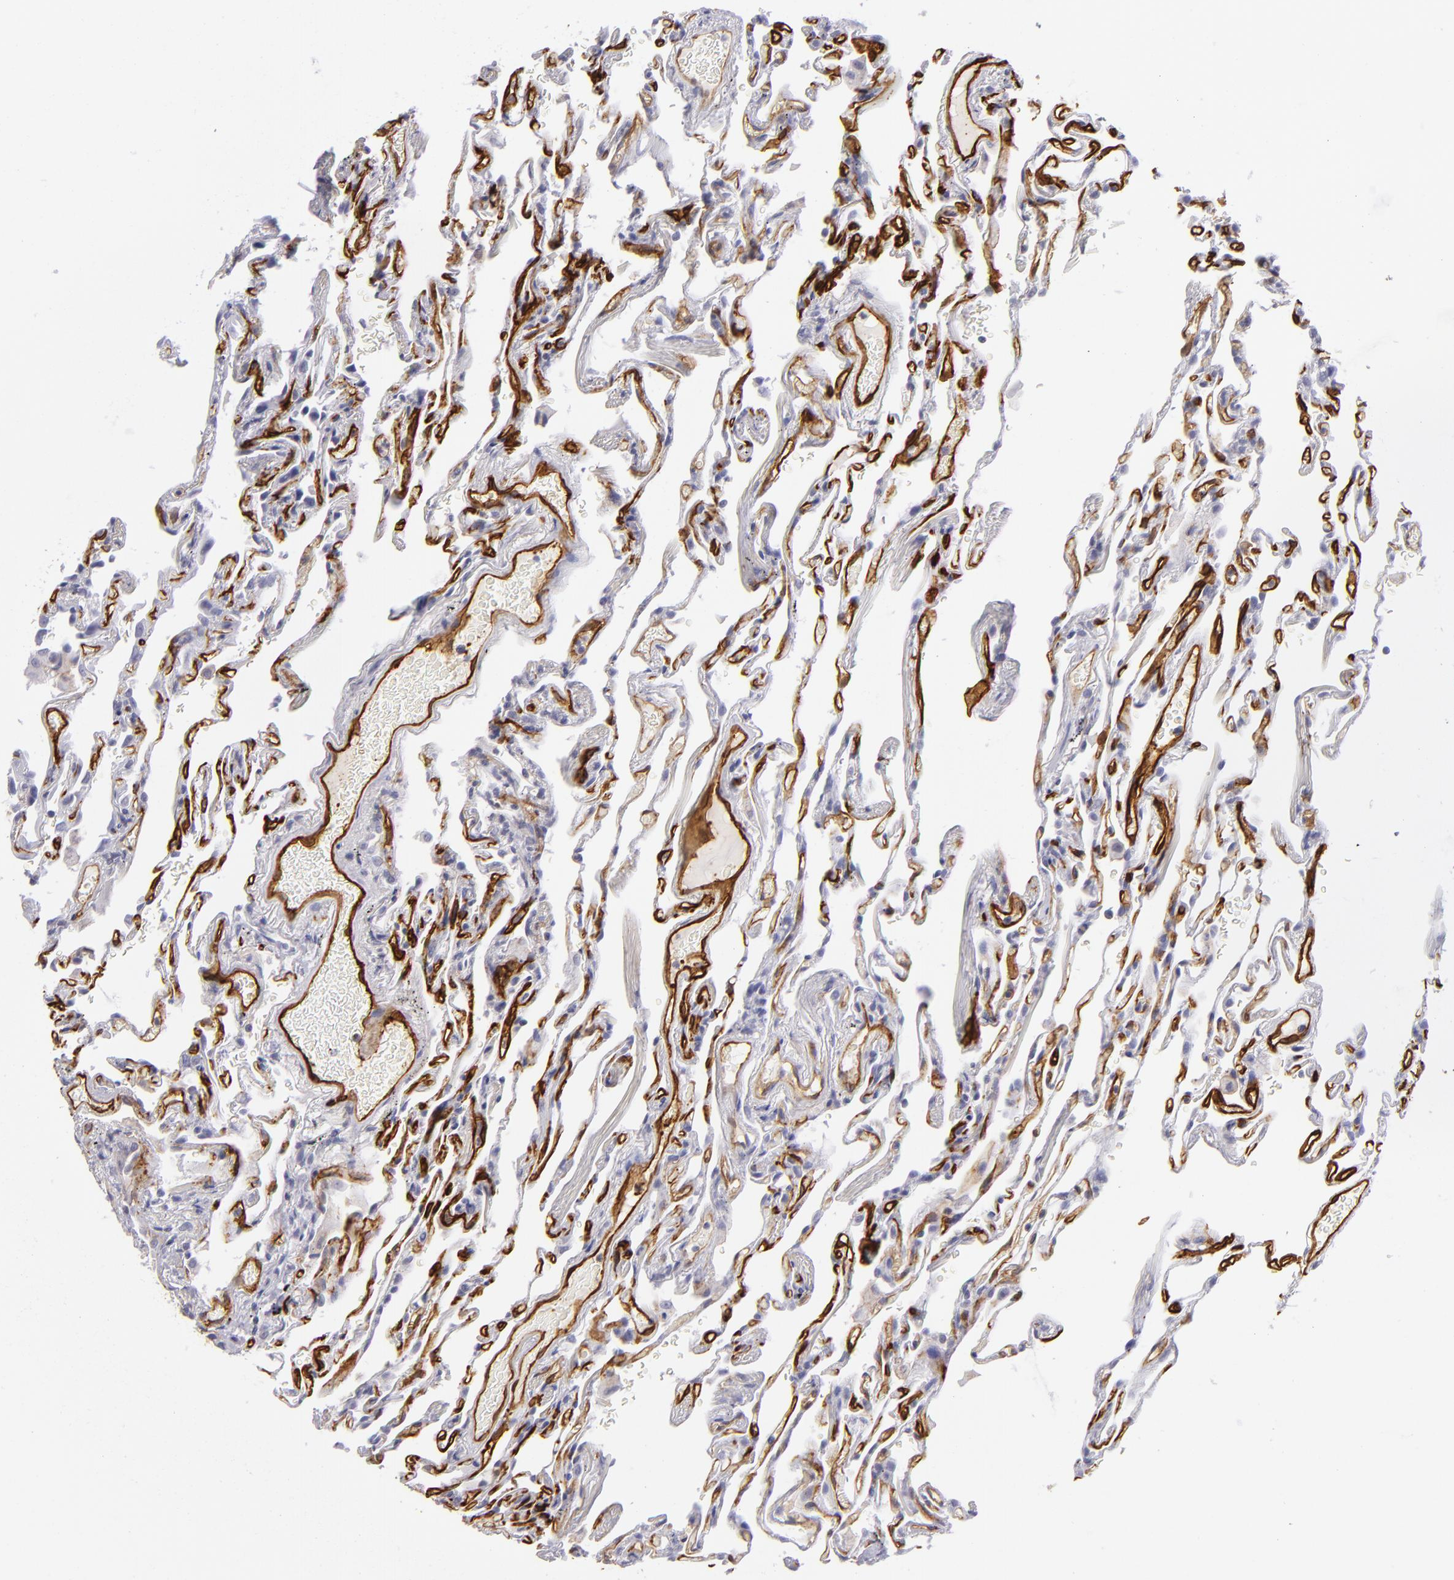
{"staining": {"intensity": "negative", "quantity": "none", "location": "none"}, "tissue": "lung", "cell_type": "Alveolar cells", "image_type": "normal", "snomed": [{"axis": "morphology", "description": "Normal tissue, NOS"}, {"axis": "morphology", "description": "Inflammation, NOS"}, {"axis": "topography", "description": "Lung"}], "caption": "Immunohistochemistry (IHC) image of normal human lung stained for a protein (brown), which displays no expression in alveolar cells.", "gene": "THBD", "patient": {"sex": "male", "age": 69}}